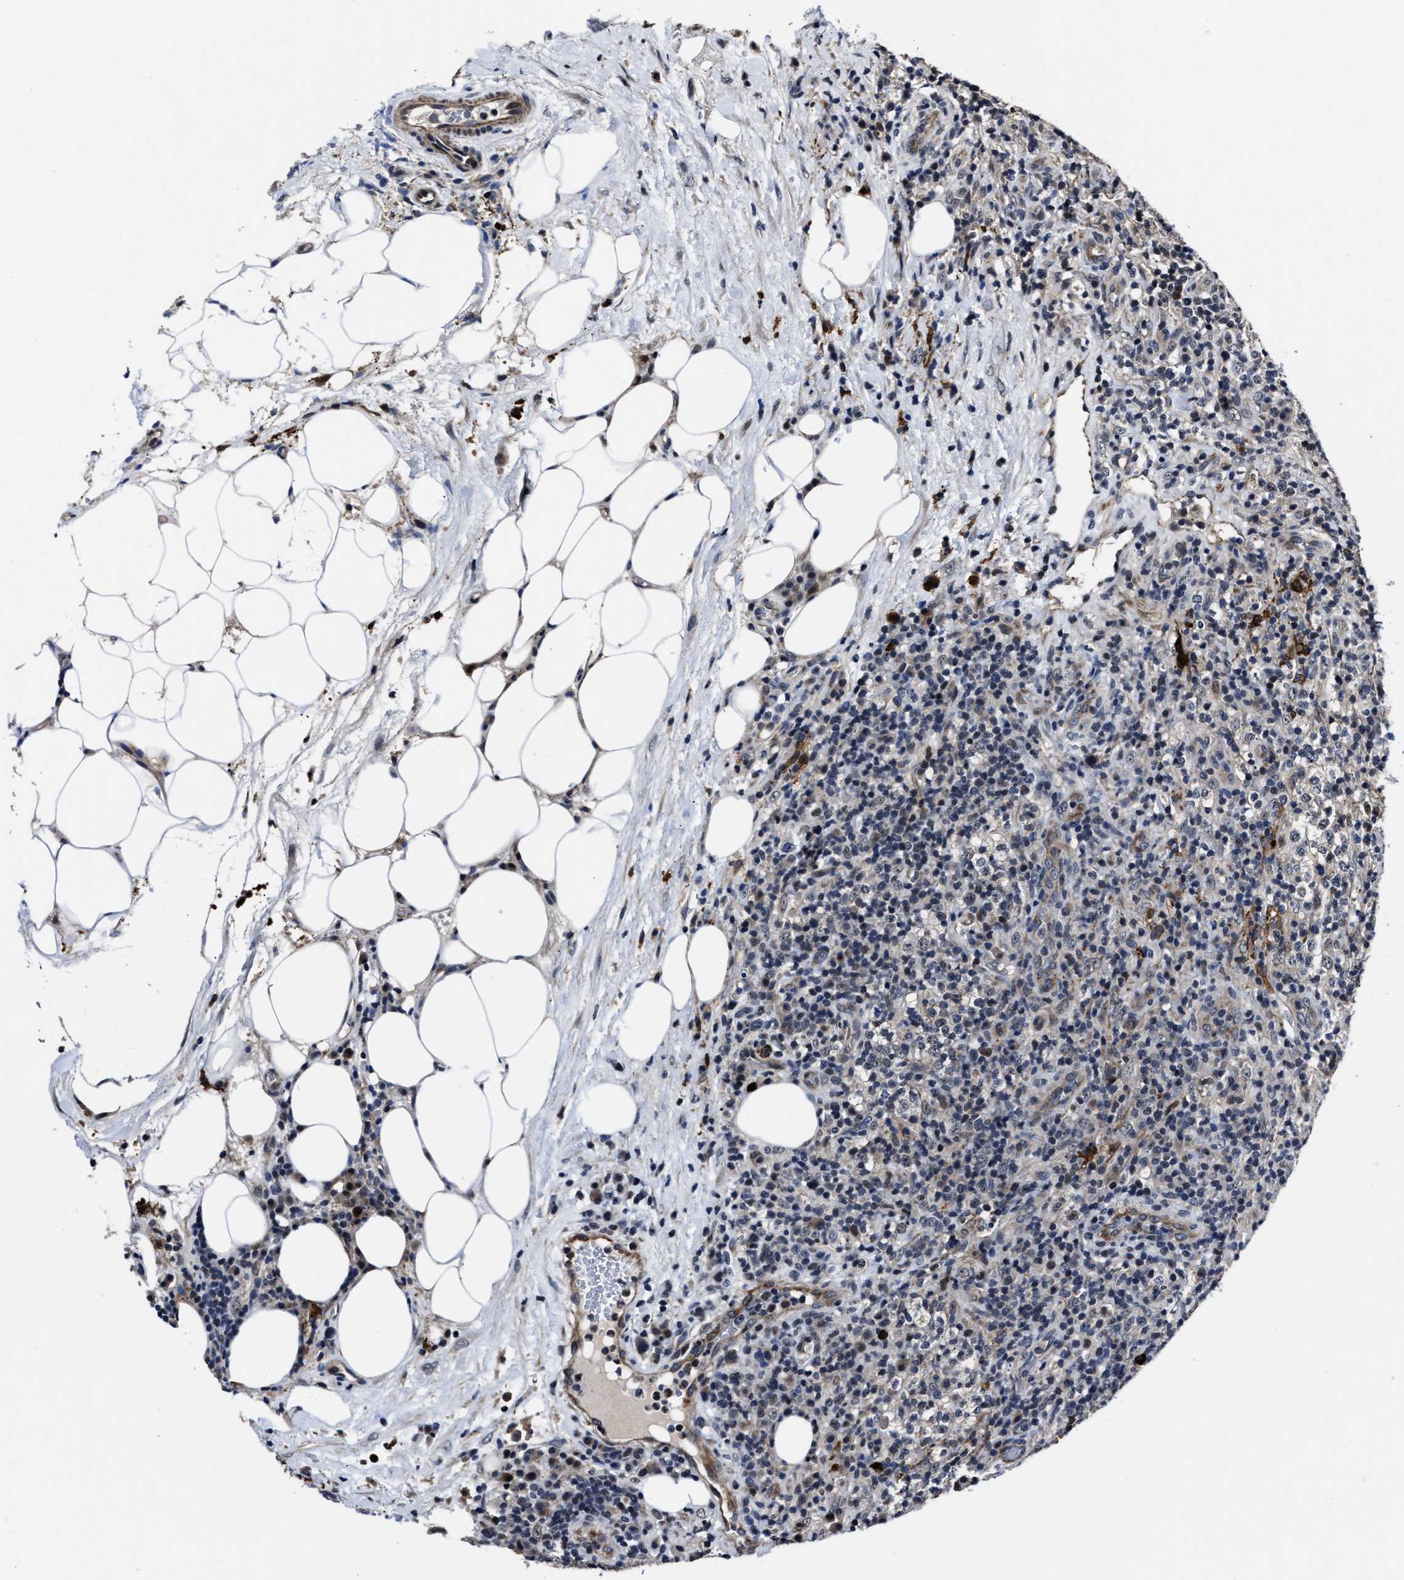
{"staining": {"intensity": "negative", "quantity": "none", "location": "none"}, "tissue": "lymphoma", "cell_type": "Tumor cells", "image_type": "cancer", "snomed": [{"axis": "morphology", "description": "Malignant lymphoma, non-Hodgkin's type, High grade"}, {"axis": "topography", "description": "Lymph node"}], "caption": "DAB immunohistochemical staining of human lymphoma exhibits no significant positivity in tumor cells. (Brightfield microscopy of DAB immunohistochemistry (IHC) at high magnification).", "gene": "RSBN1L", "patient": {"sex": "female", "age": 76}}